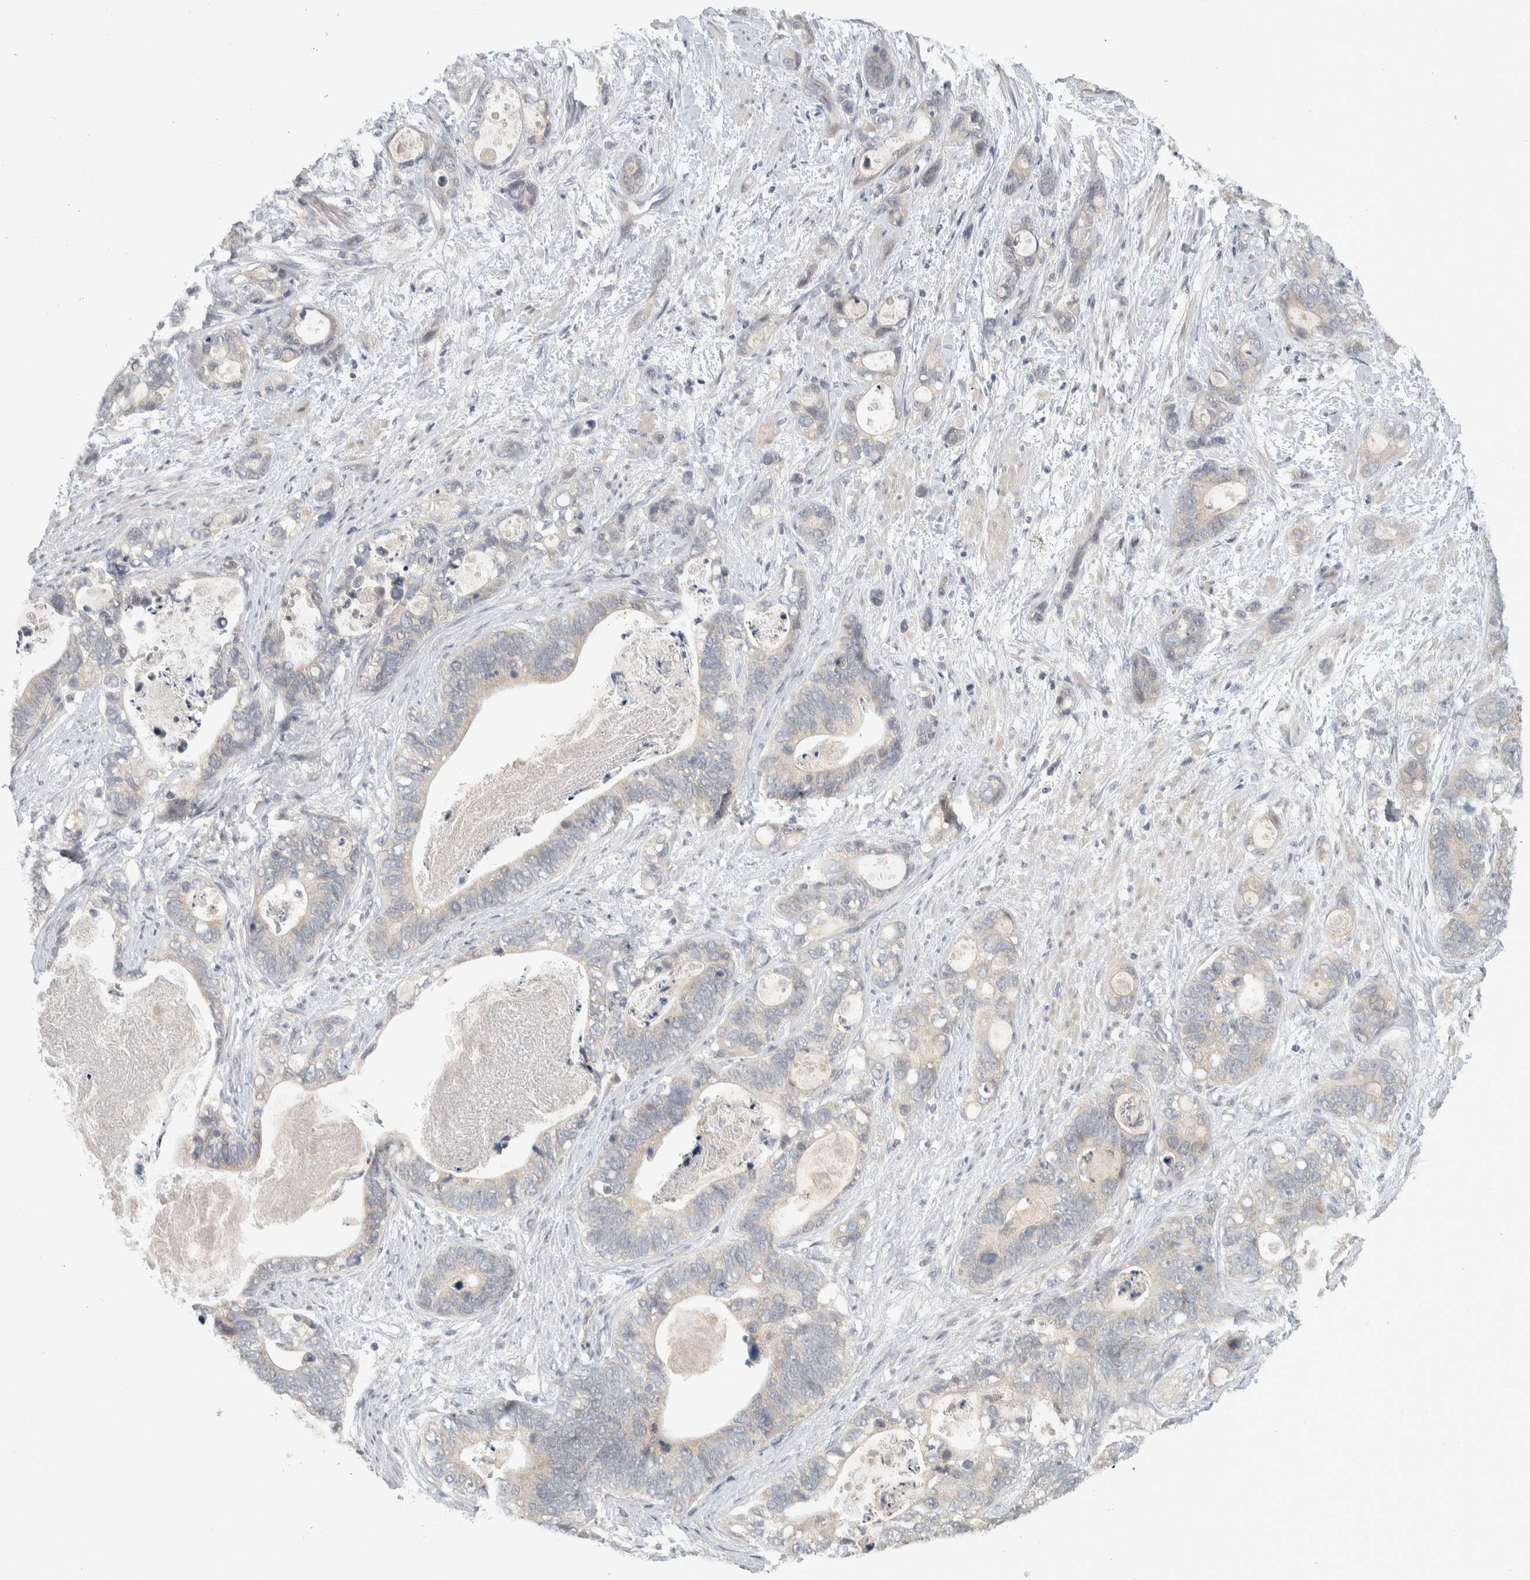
{"staining": {"intensity": "negative", "quantity": "none", "location": "none"}, "tissue": "stomach cancer", "cell_type": "Tumor cells", "image_type": "cancer", "snomed": [{"axis": "morphology", "description": "Normal tissue, NOS"}, {"axis": "morphology", "description": "Adenocarcinoma, NOS"}, {"axis": "topography", "description": "Stomach"}], "caption": "Image shows no protein expression in tumor cells of stomach cancer (adenocarcinoma) tissue. (DAB immunohistochemistry (IHC) visualized using brightfield microscopy, high magnification).", "gene": "AFP", "patient": {"sex": "female", "age": 89}}